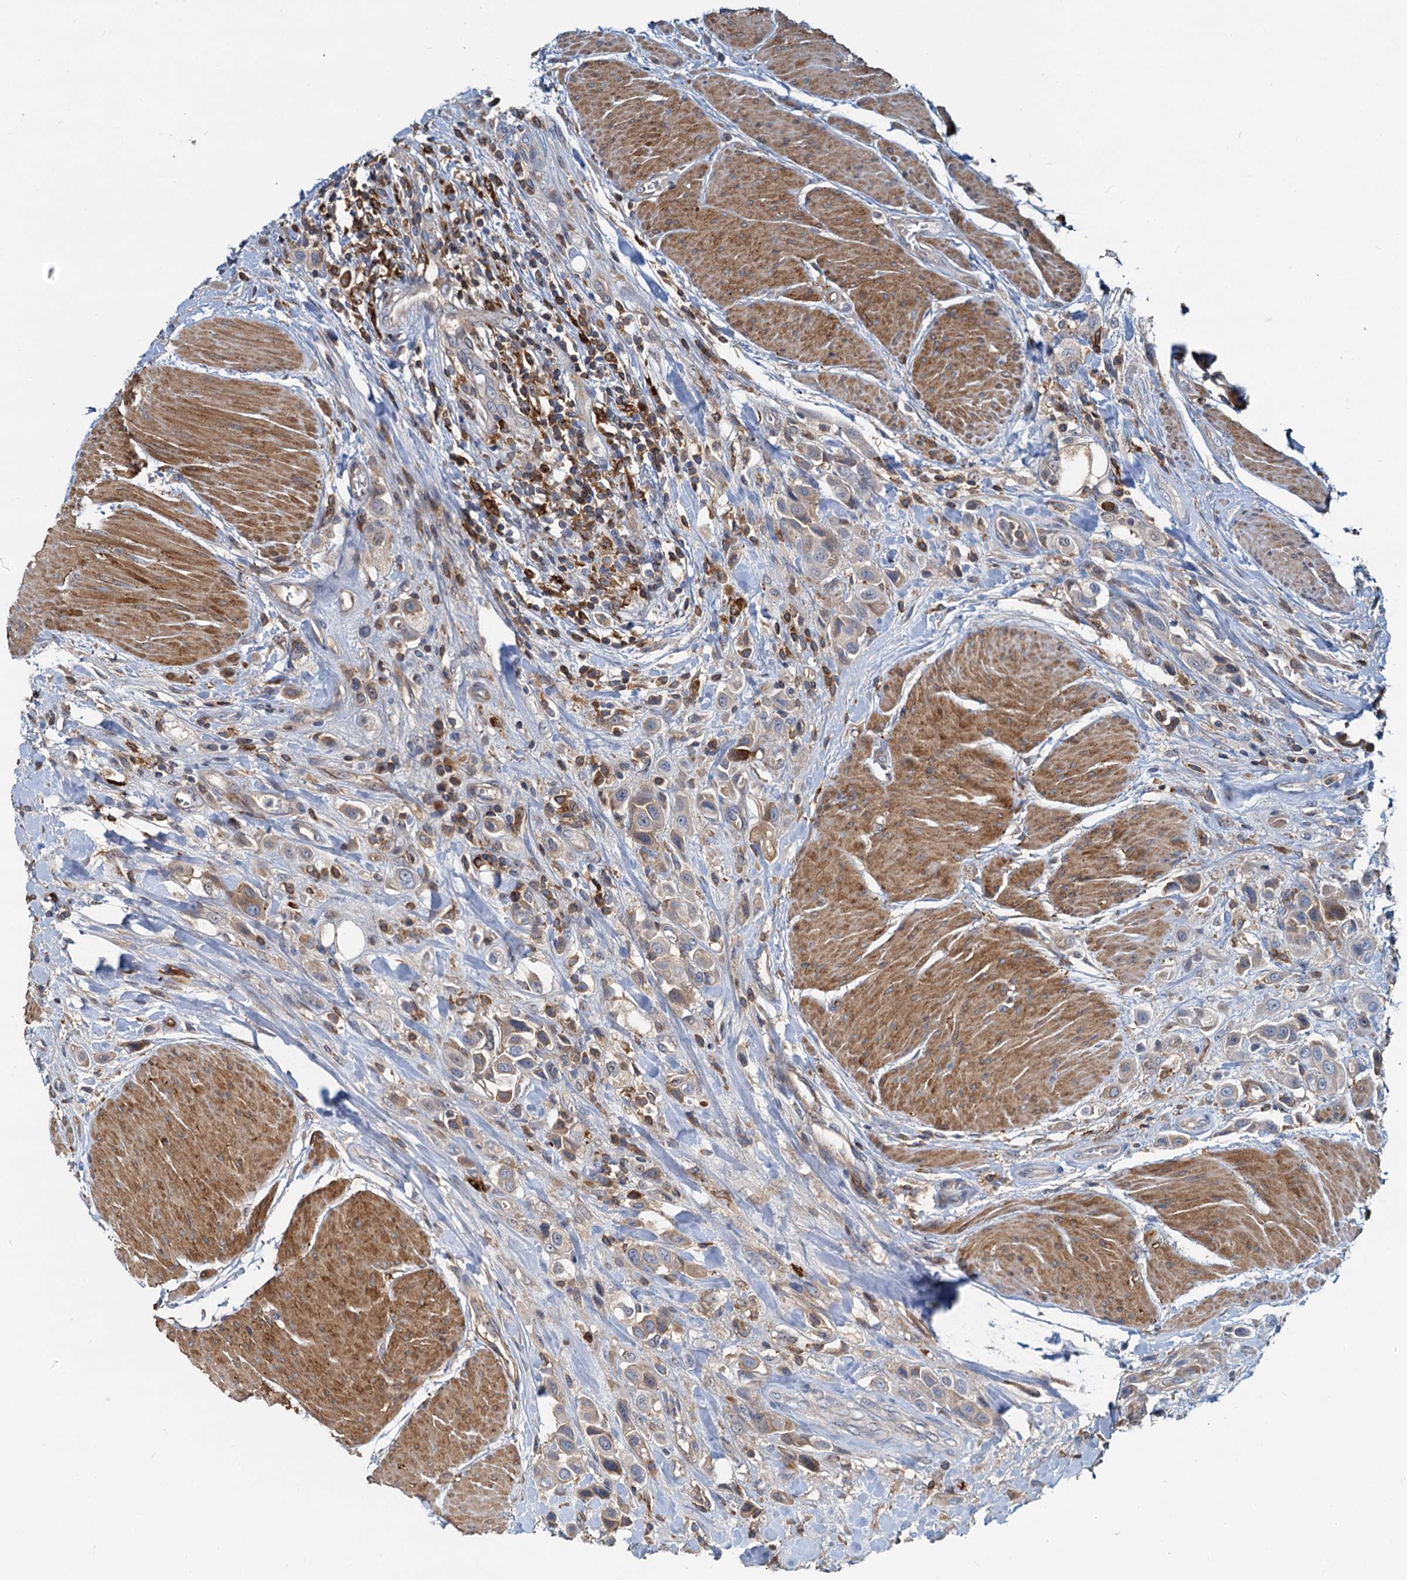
{"staining": {"intensity": "moderate", "quantity": "<25%", "location": "cytoplasmic/membranous"}, "tissue": "urothelial cancer", "cell_type": "Tumor cells", "image_type": "cancer", "snomed": [{"axis": "morphology", "description": "Urothelial carcinoma, High grade"}, {"axis": "topography", "description": "Urinary bladder"}], "caption": "Urothelial cancer stained with a protein marker demonstrates moderate staining in tumor cells.", "gene": "LNX2", "patient": {"sex": "male", "age": 50}}